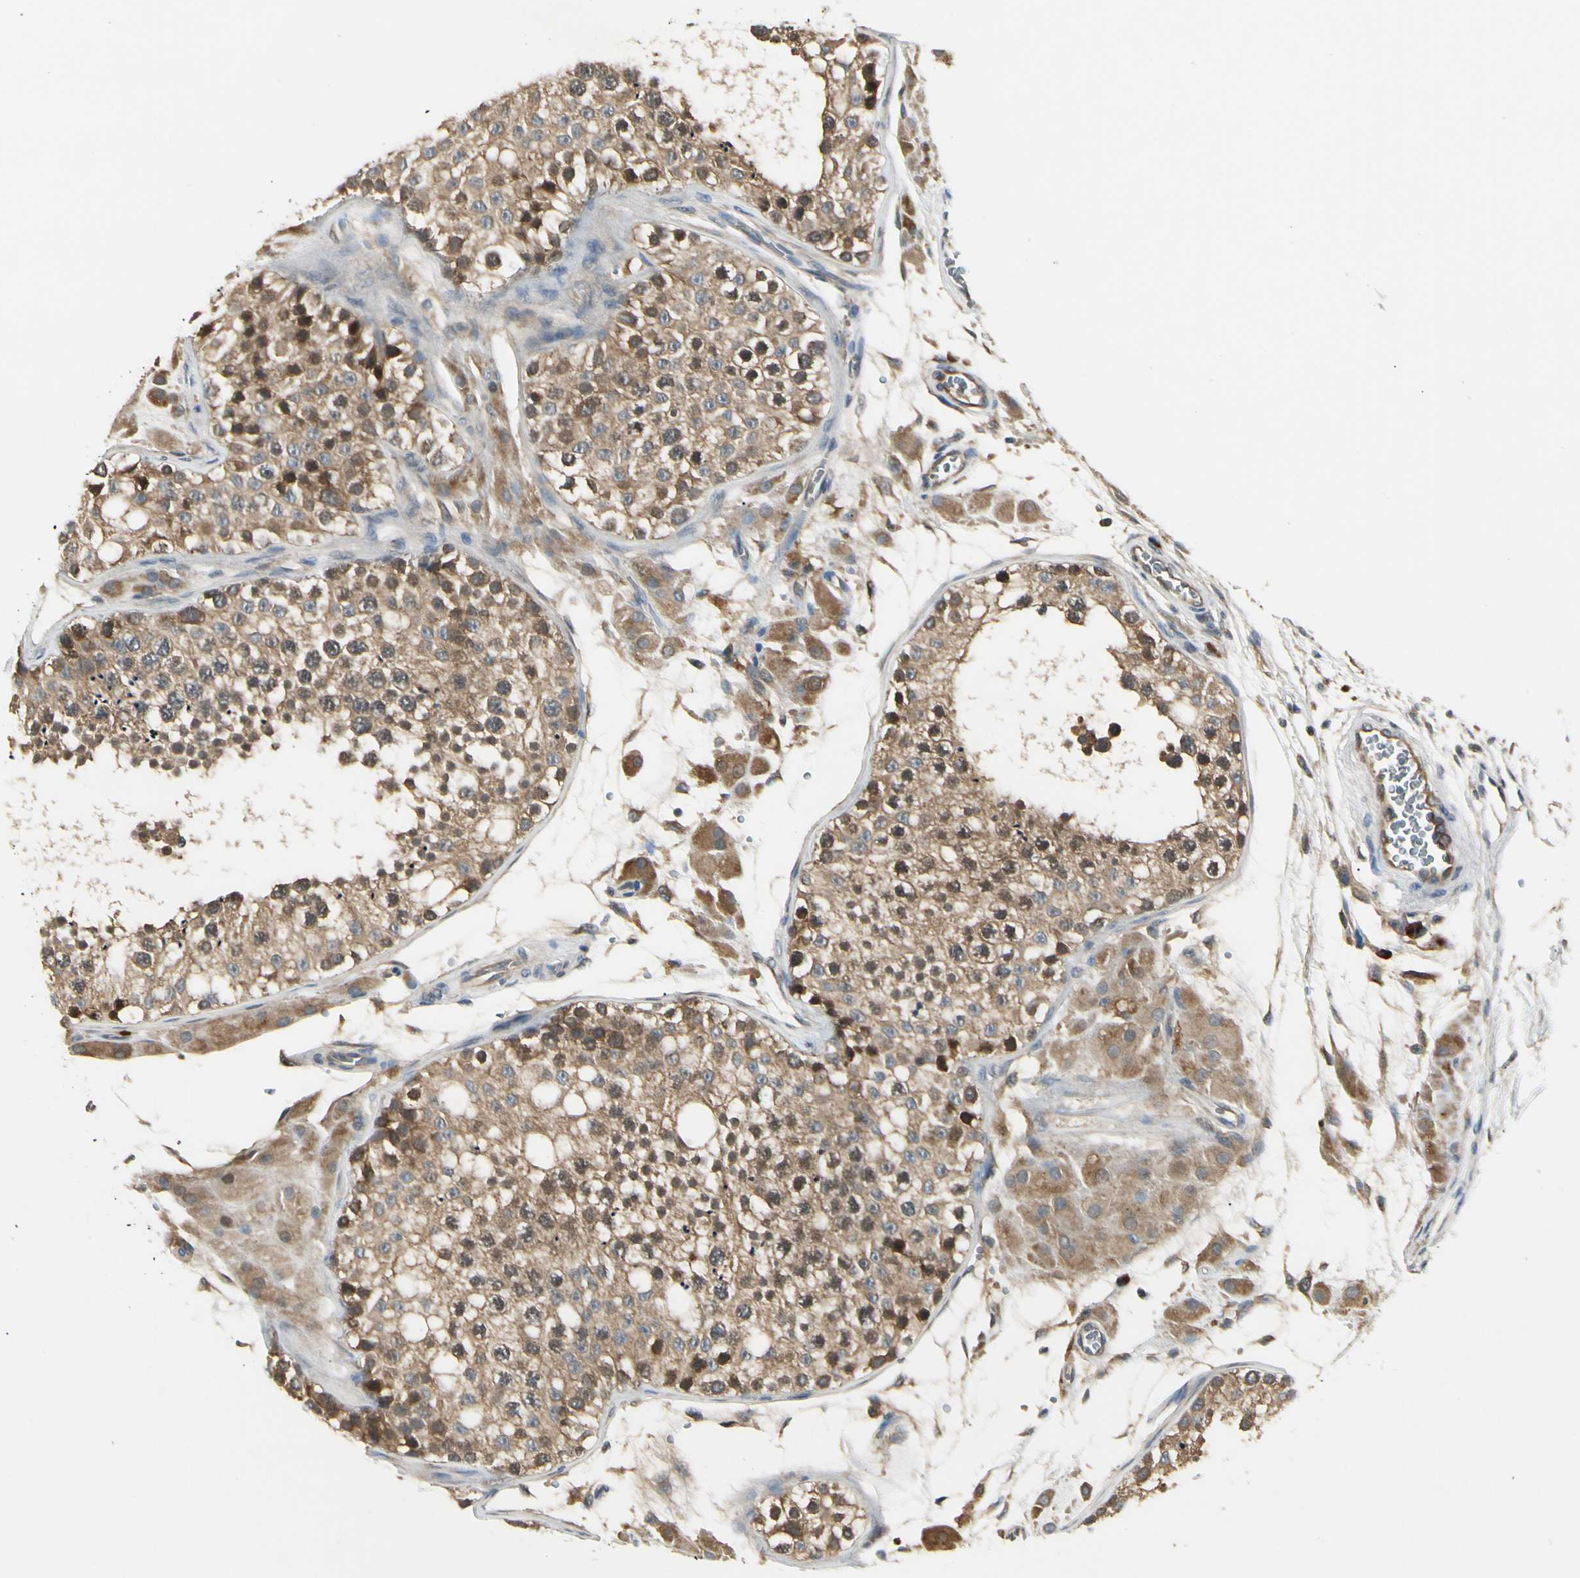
{"staining": {"intensity": "strong", "quantity": ">75%", "location": "cytoplasmic/membranous"}, "tissue": "testis", "cell_type": "Cells in seminiferous ducts", "image_type": "normal", "snomed": [{"axis": "morphology", "description": "Normal tissue, NOS"}, {"axis": "topography", "description": "Testis"}], "caption": "DAB (3,3'-diaminobenzidine) immunohistochemical staining of normal testis exhibits strong cytoplasmic/membranous protein positivity in approximately >75% of cells in seminiferous ducts. (brown staining indicates protein expression, while blue staining denotes nuclei).", "gene": "NME1", "patient": {"sex": "male", "age": 26}}